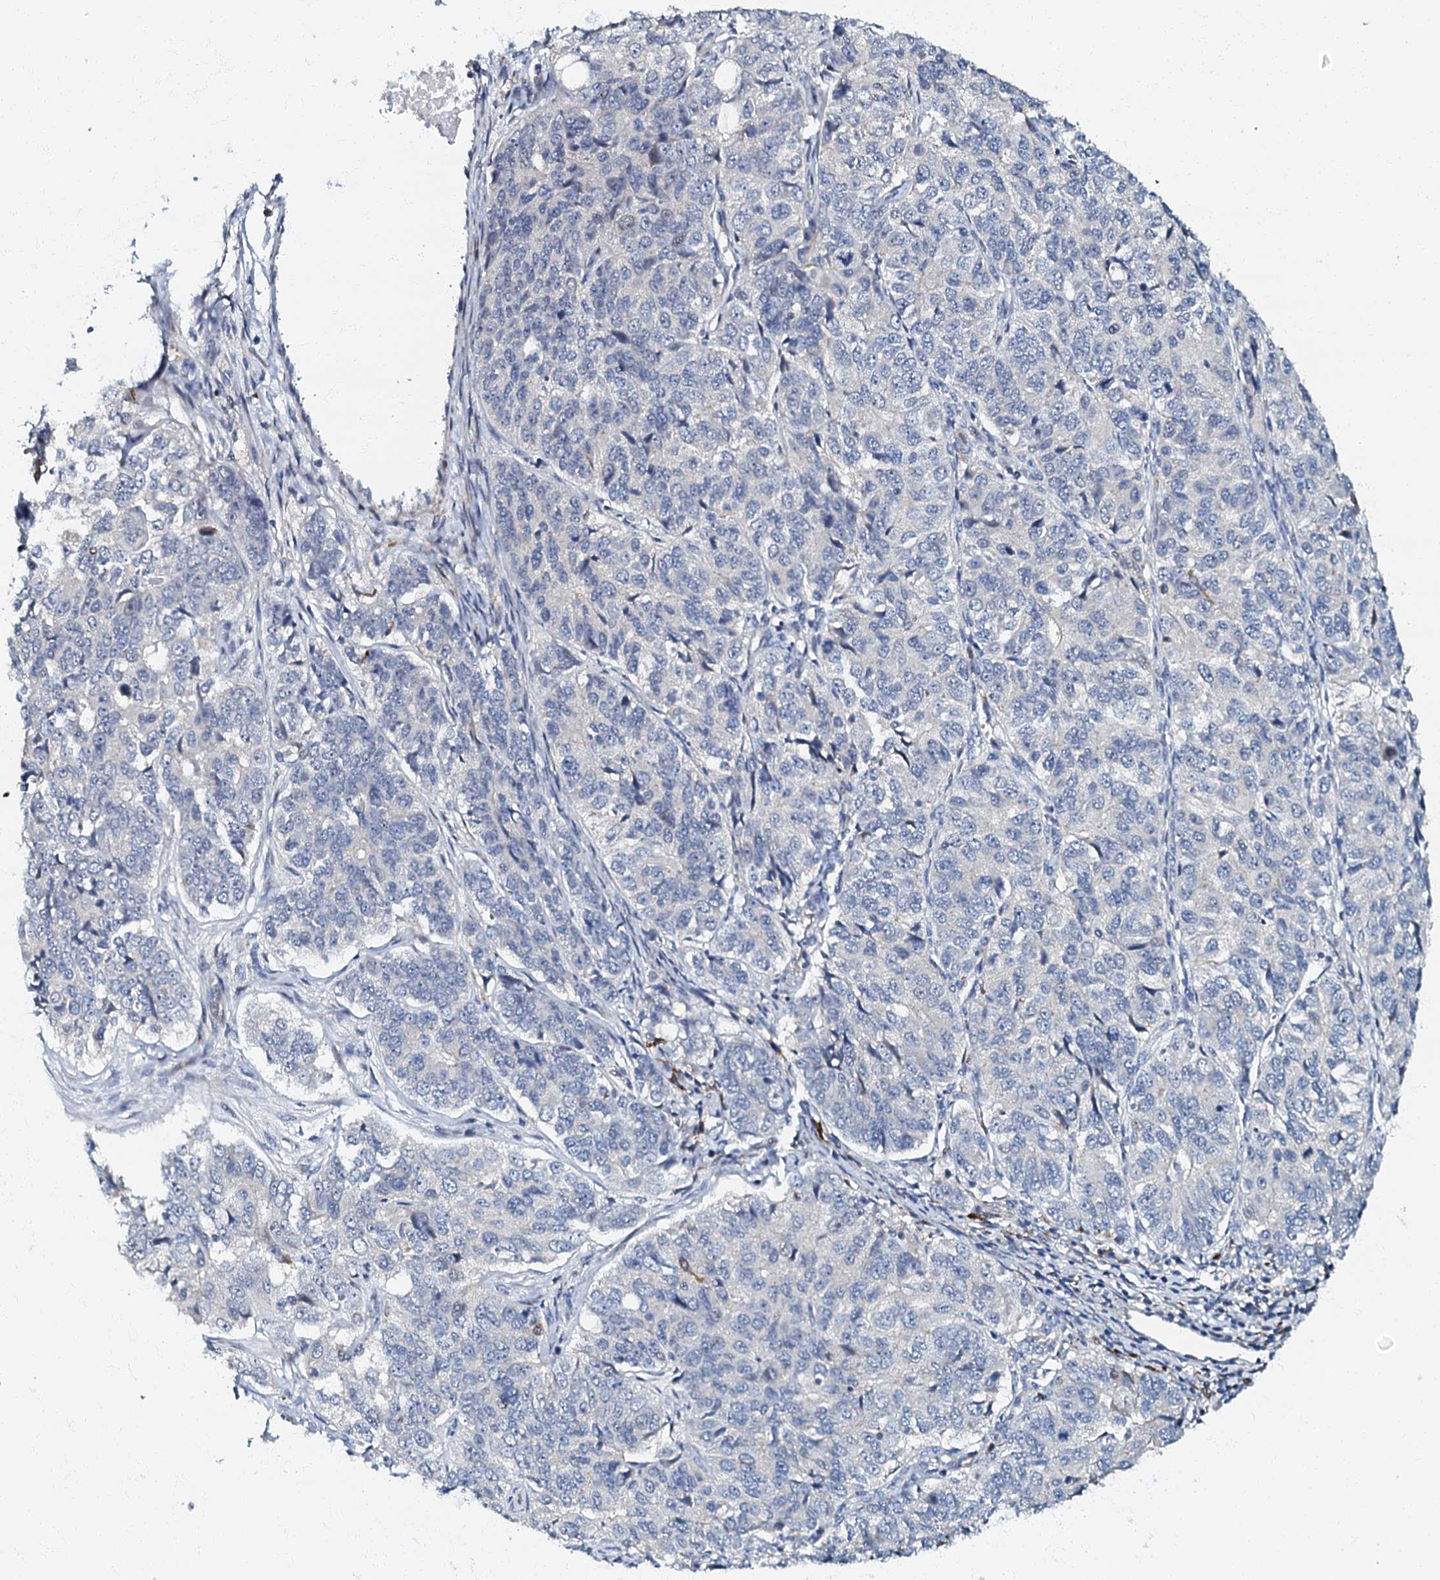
{"staining": {"intensity": "negative", "quantity": "none", "location": "none"}, "tissue": "ovarian cancer", "cell_type": "Tumor cells", "image_type": "cancer", "snomed": [{"axis": "morphology", "description": "Carcinoma, endometroid"}, {"axis": "topography", "description": "Ovary"}], "caption": "High power microscopy photomicrograph of an immunohistochemistry (IHC) photomicrograph of ovarian cancer, revealing no significant positivity in tumor cells.", "gene": "OLAH", "patient": {"sex": "female", "age": 51}}